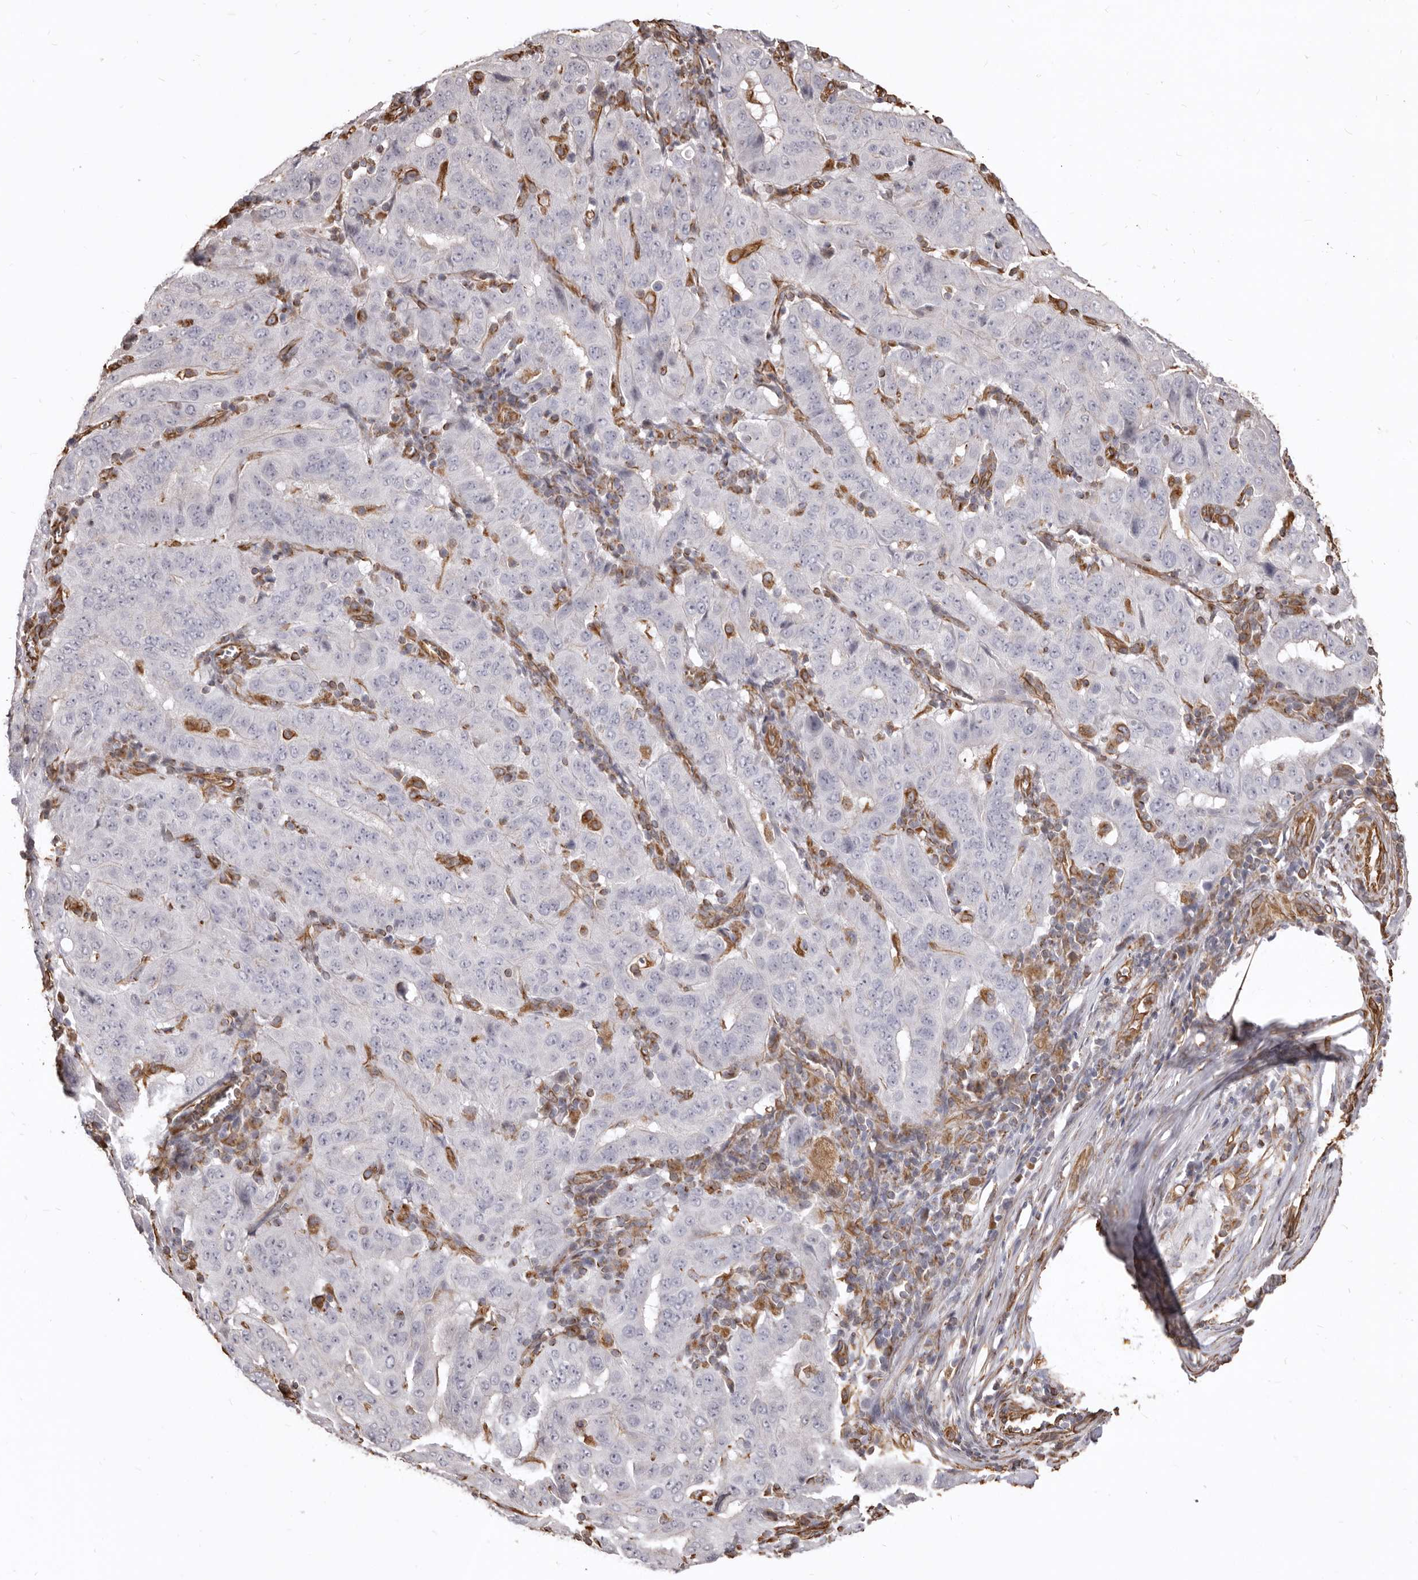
{"staining": {"intensity": "negative", "quantity": "none", "location": "none"}, "tissue": "pancreatic cancer", "cell_type": "Tumor cells", "image_type": "cancer", "snomed": [{"axis": "morphology", "description": "Adenocarcinoma, NOS"}, {"axis": "topography", "description": "Pancreas"}], "caption": "The image reveals no significant staining in tumor cells of pancreatic adenocarcinoma.", "gene": "MTURN", "patient": {"sex": "male", "age": 63}}